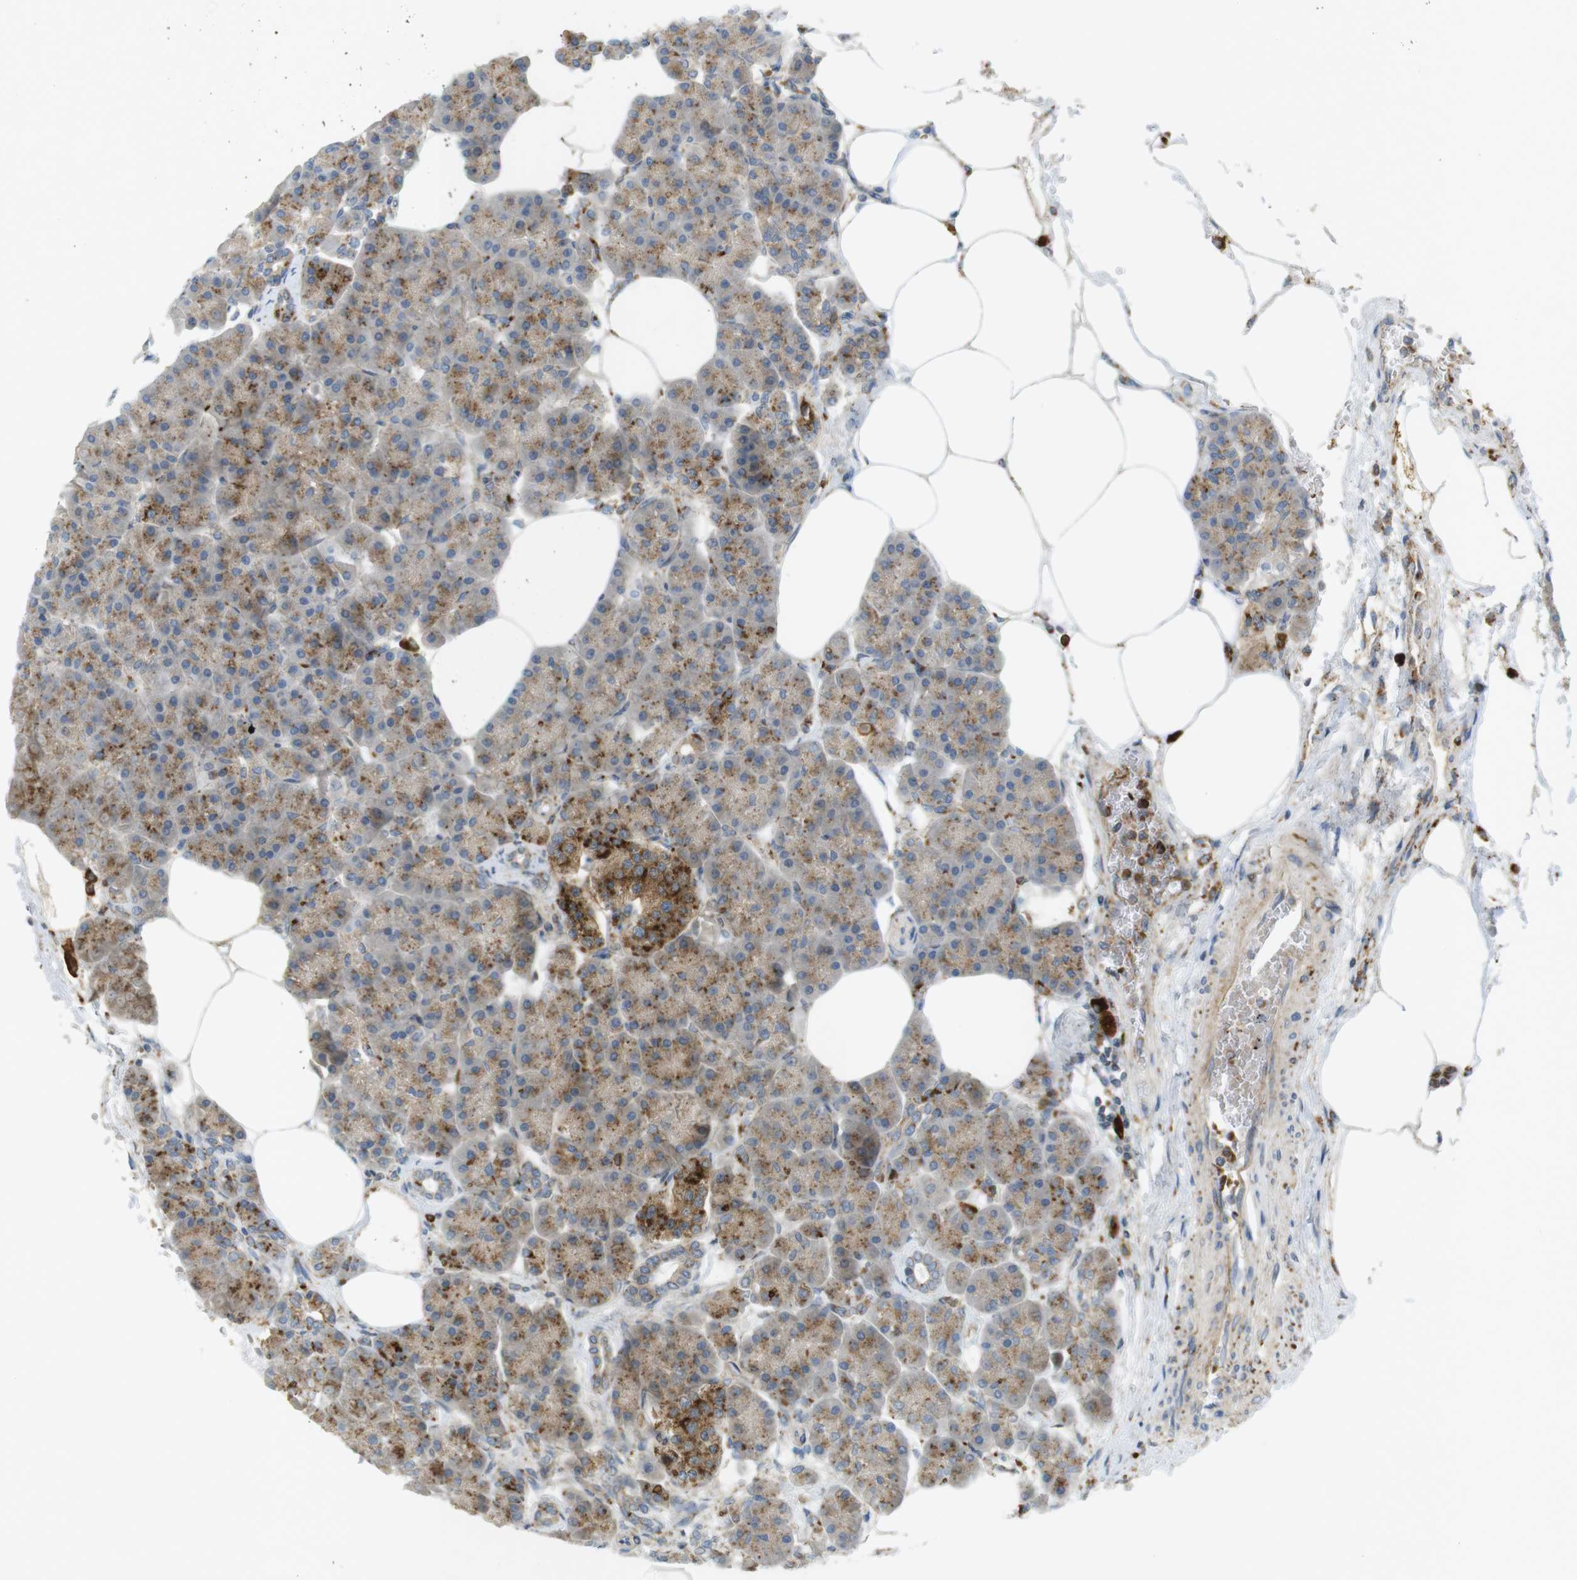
{"staining": {"intensity": "moderate", "quantity": ">75%", "location": "cytoplasmic/membranous"}, "tissue": "pancreas", "cell_type": "Exocrine glandular cells", "image_type": "normal", "snomed": [{"axis": "morphology", "description": "Normal tissue, NOS"}, {"axis": "topography", "description": "Pancreas"}], "caption": "Brown immunohistochemical staining in normal human pancreas displays moderate cytoplasmic/membranous expression in approximately >75% of exocrine glandular cells.", "gene": "LAMP1", "patient": {"sex": "female", "age": 70}}